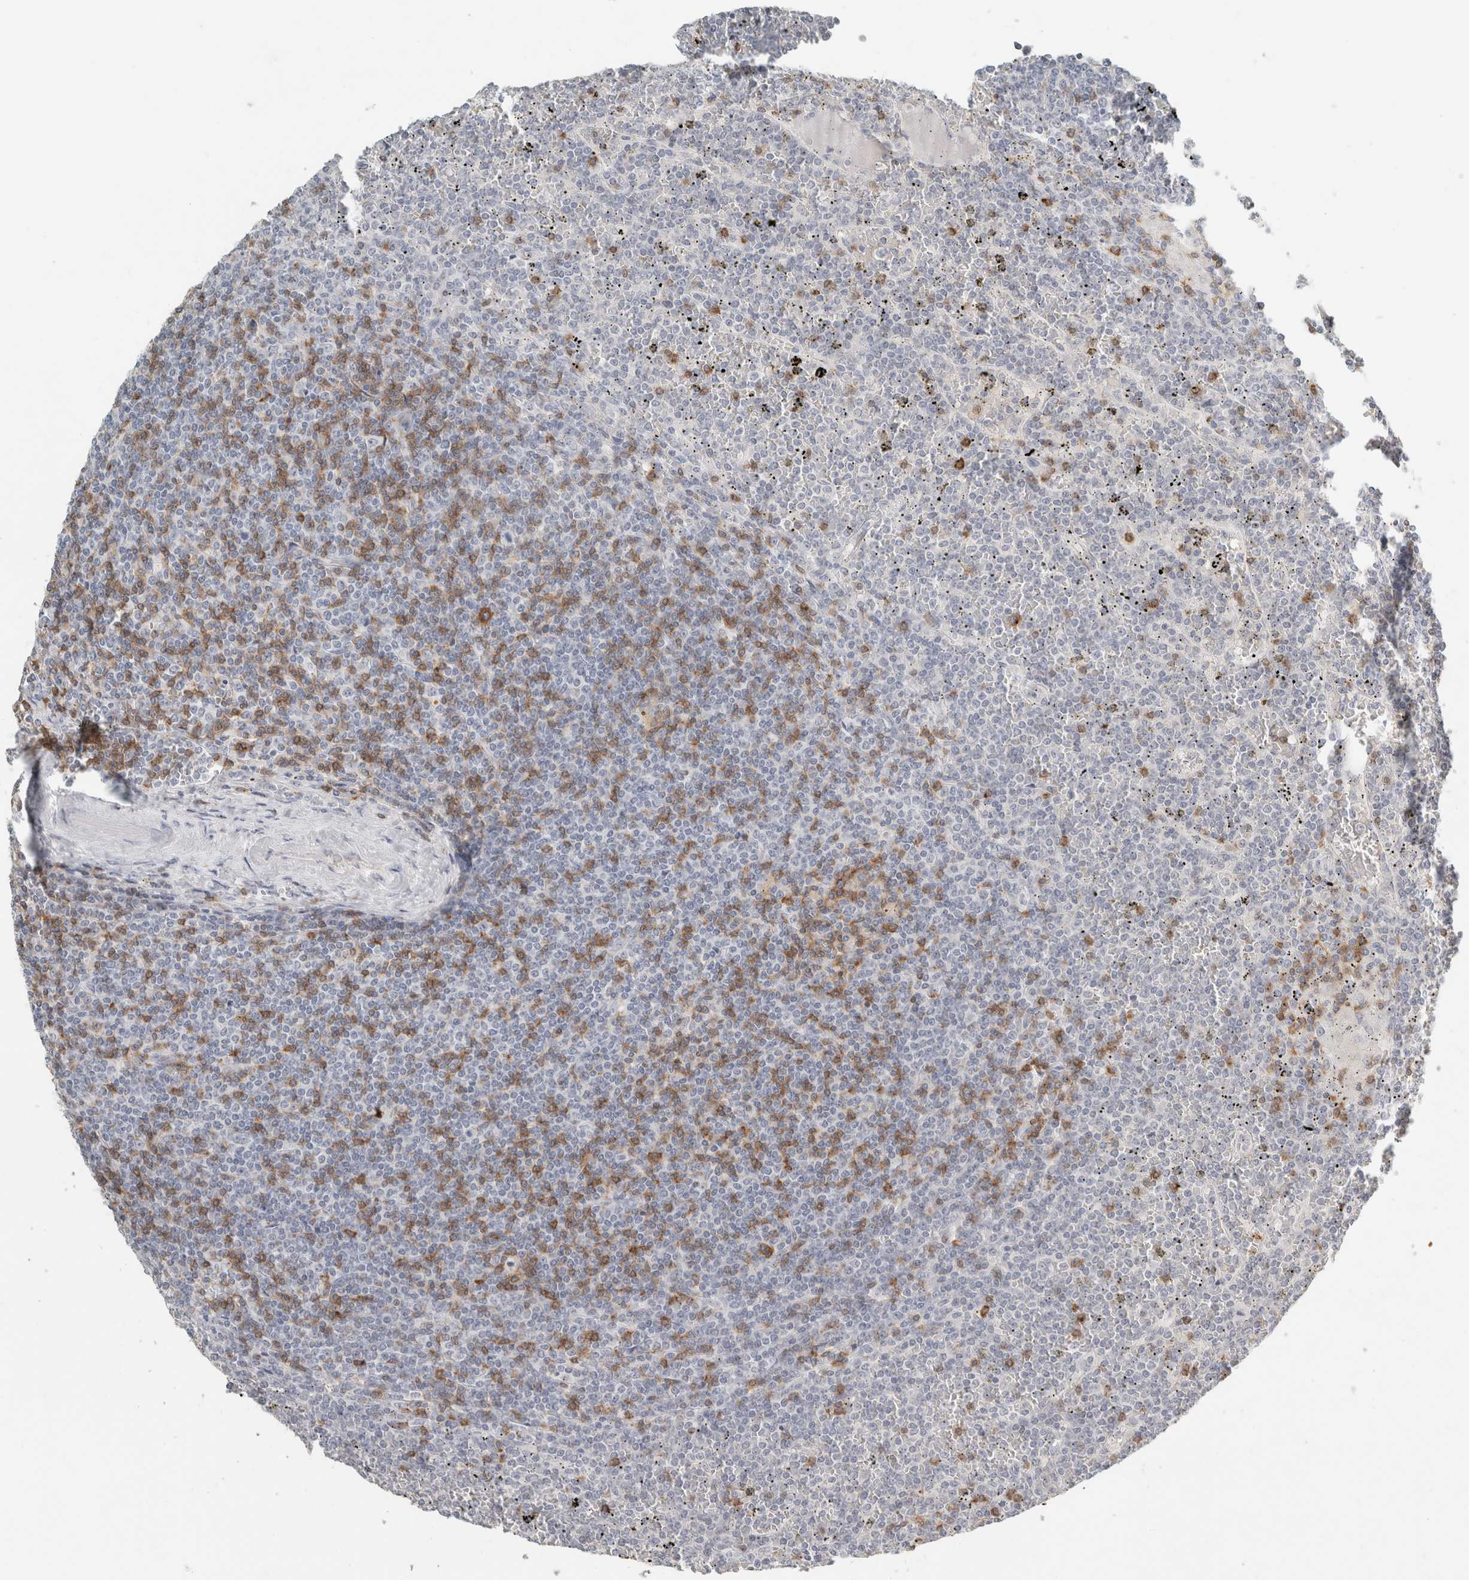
{"staining": {"intensity": "negative", "quantity": "none", "location": "none"}, "tissue": "lymphoma", "cell_type": "Tumor cells", "image_type": "cancer", "snomed": [{"axis": "morphology", "description": "Malignant lymphoma, non-Hodgkin's type, Low grade"}, {"axis": "topography", "description": "Spleen"}], "caption": "The immunohistochemistry micrograph has no significant expression in tumor cells of malignant lymphoma, non-Hodgkin's type (low-grade) tissue.", "gene": "TRAT1", "patient": {"sex": "female", "age": 19}}